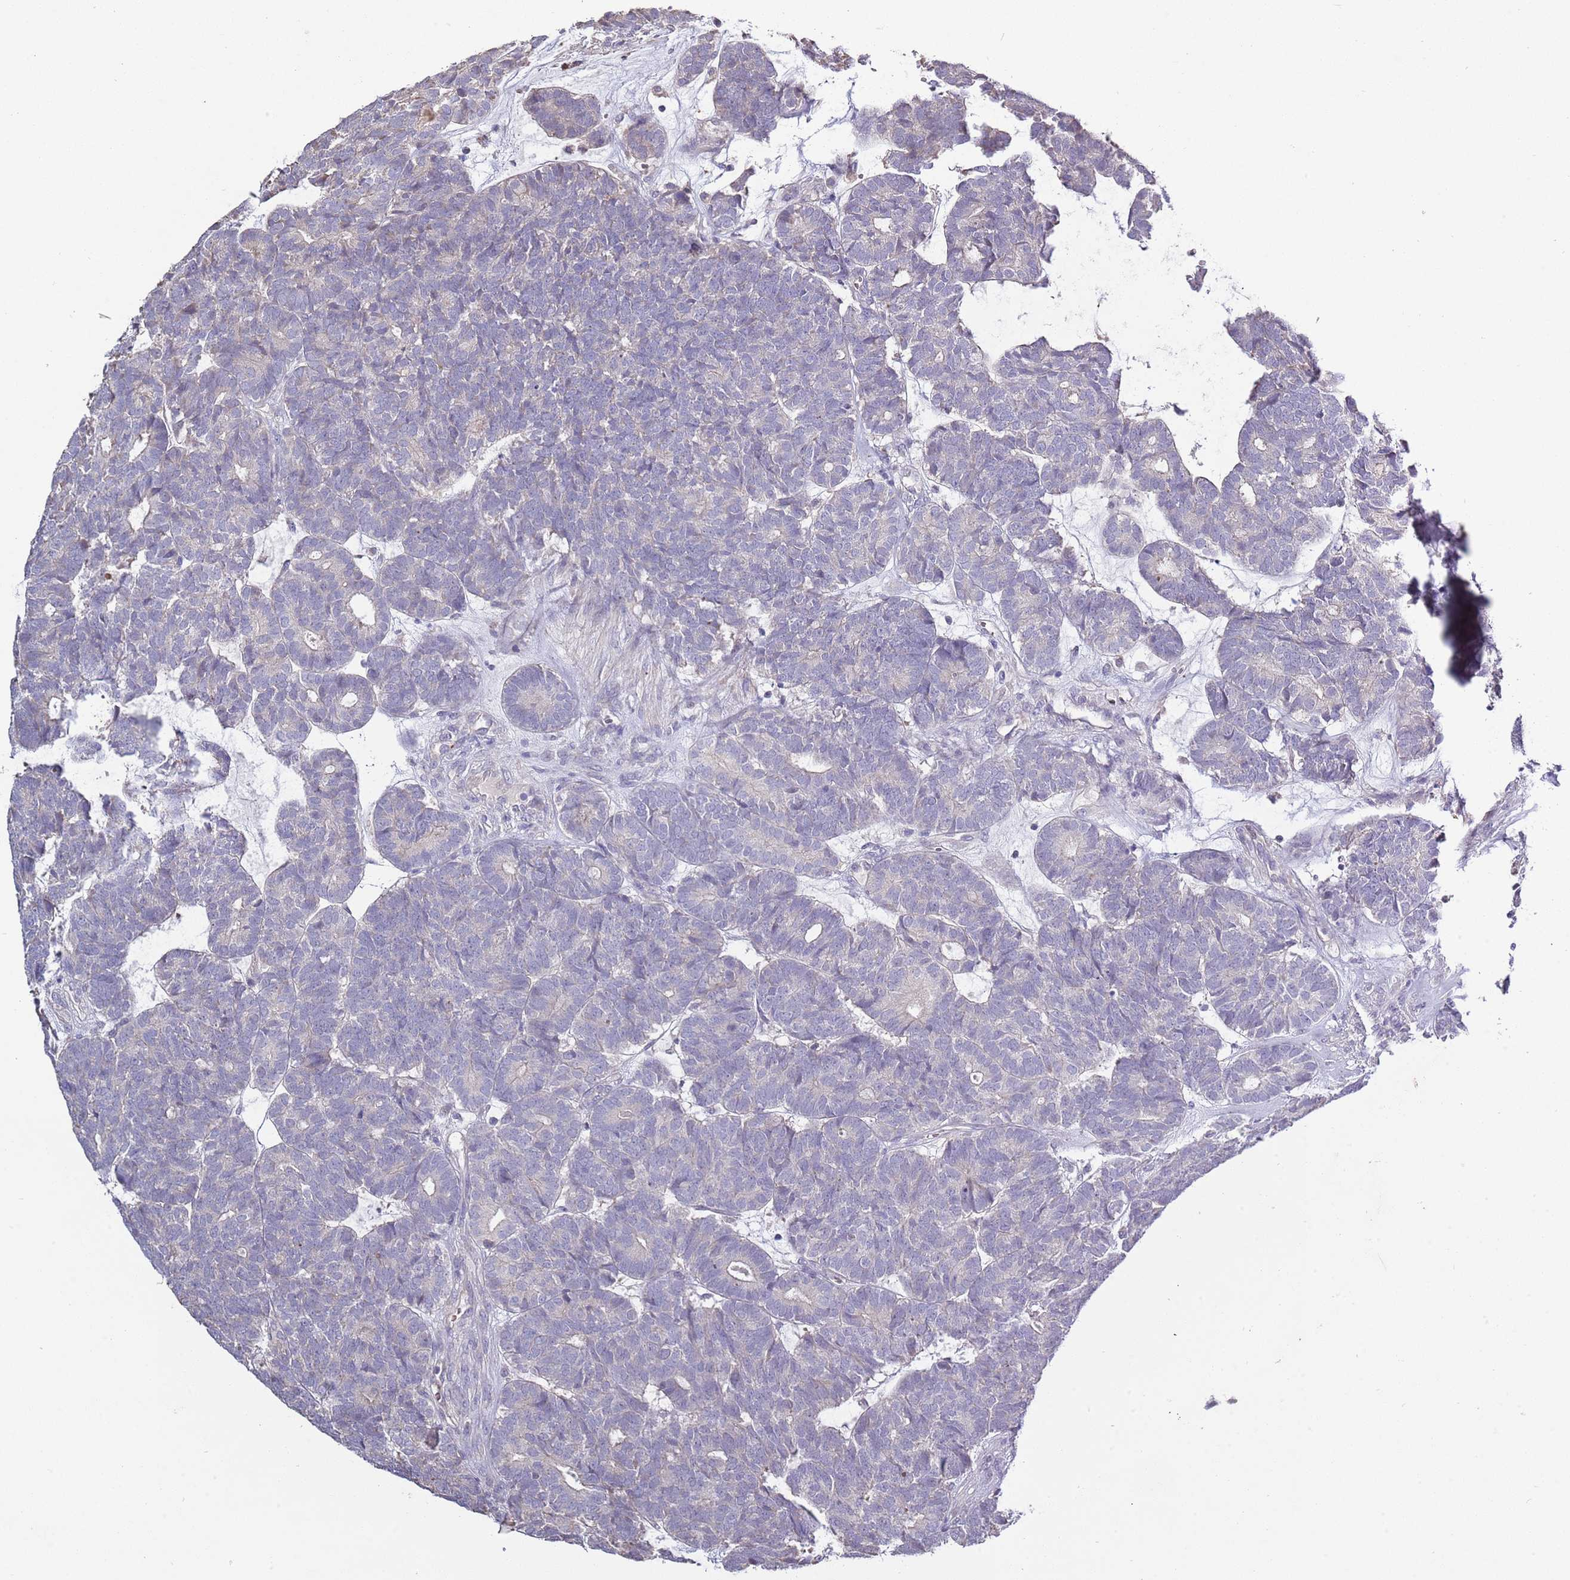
{"staining": {"intensity": "negative", "quantity": "none", "location": "none"}, "tissue": "head and neck cancer", "cell_type": "Tumor cells", "image_type": "cancer", "snomed": [{"axis": "morphology", "description": "Adenocarcinoma, NOS"}, {"axis": "topography", "description": "Head-Neck"}], "caption": "The histopathology image shows no significant expression in tumor cells of head and neck adenocarcinoma.", "gene": "P2RY13", "patient": {"sex": "female", "age": 81}}